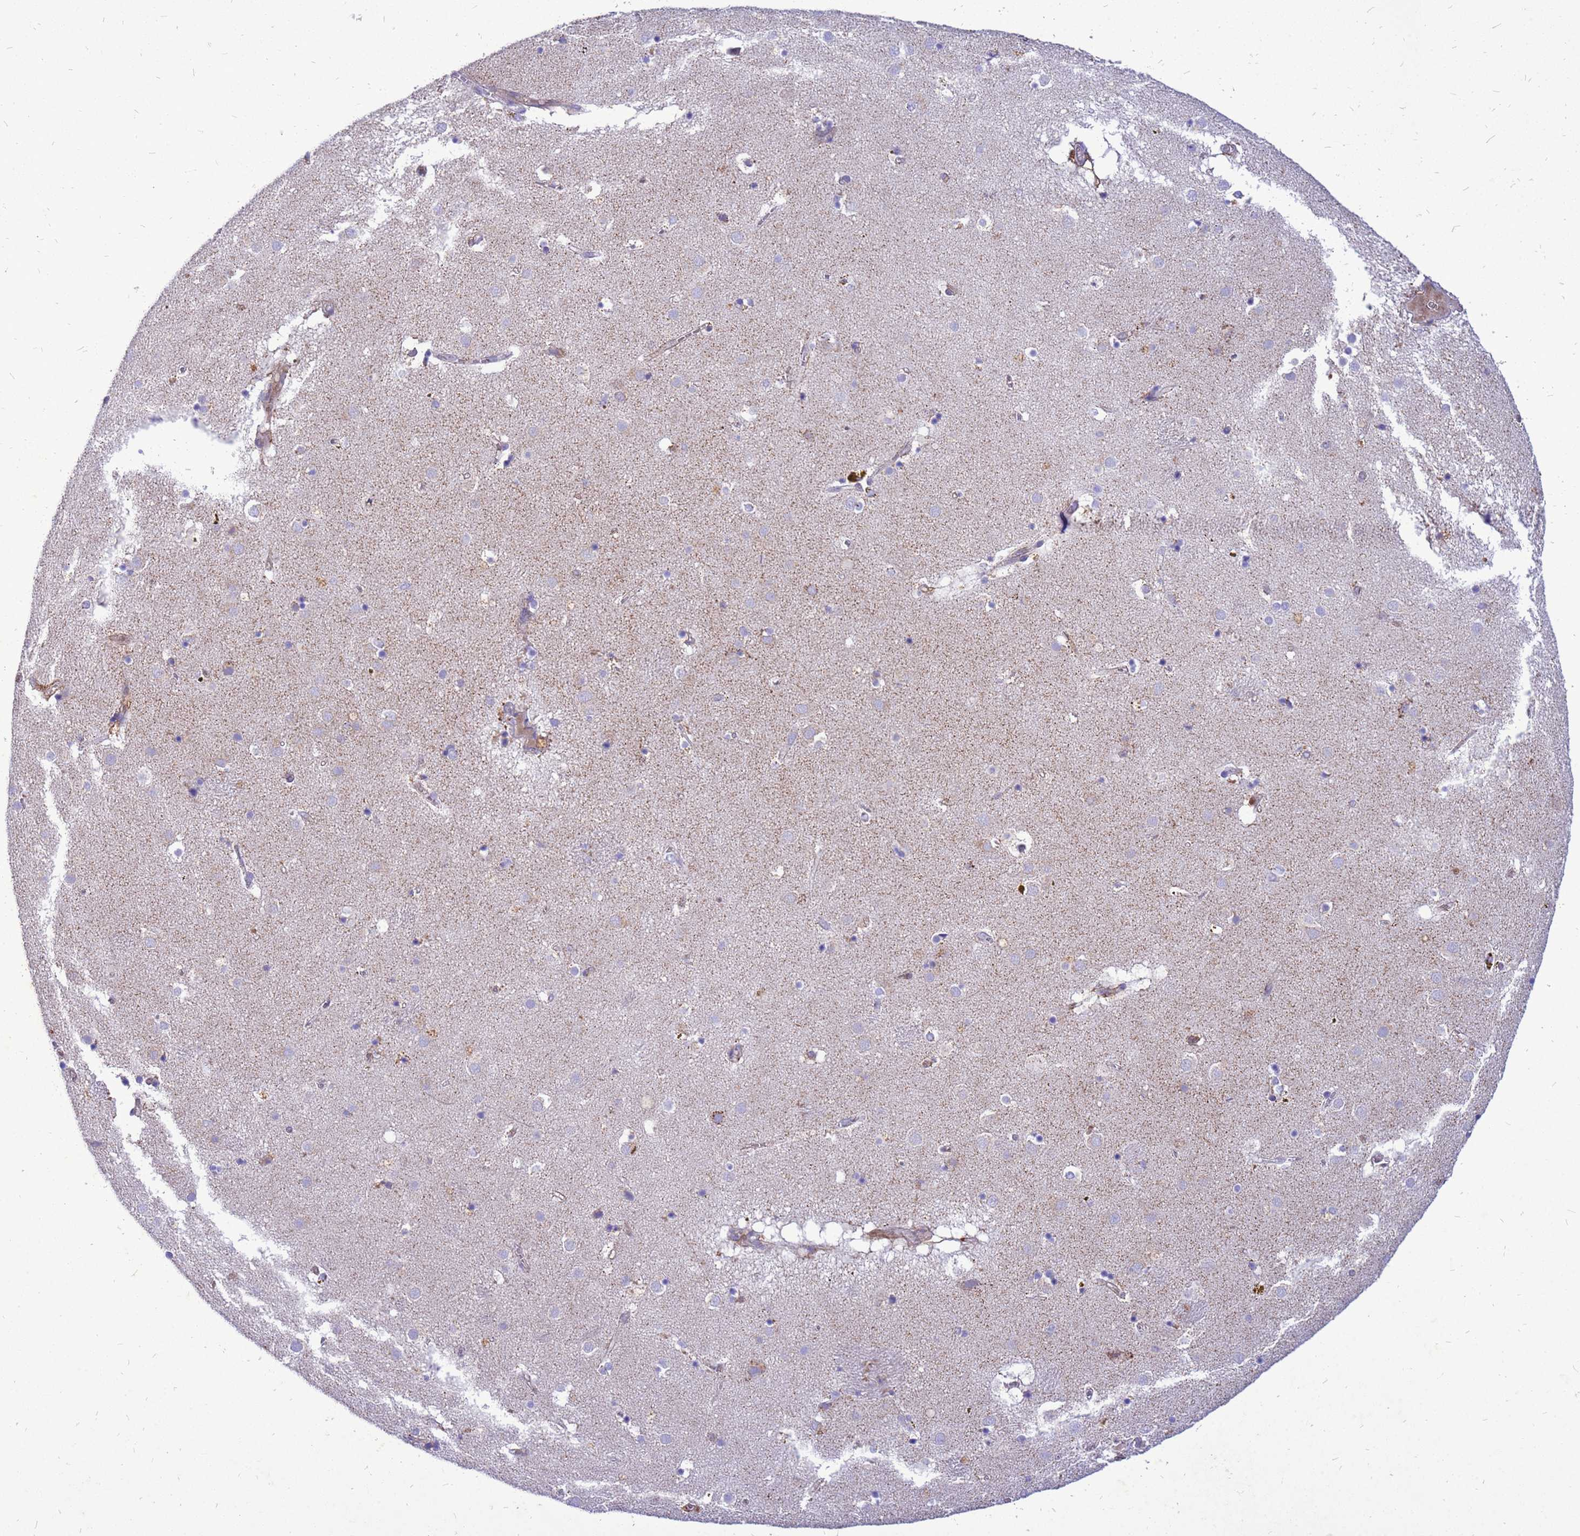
{"staining": {"intensity": "weak", "quantity": "<25%", "location": "cytoplasmic/membranous"}, "tissue": "caudate", "cell_type": "Glial cells", "image_type": "normal", "snomed": [{"axis": "morphology", "description": "Normal tissue, NOS"}, {"axis": "topography", "description": "Lateral ventricle wall"}], "caption": "This is an immunohistochemistry image of normal caudate. There is no staining in glial cells.", "gene": "AKR1C1", "patient": {"sex": "male", "age": 70}}